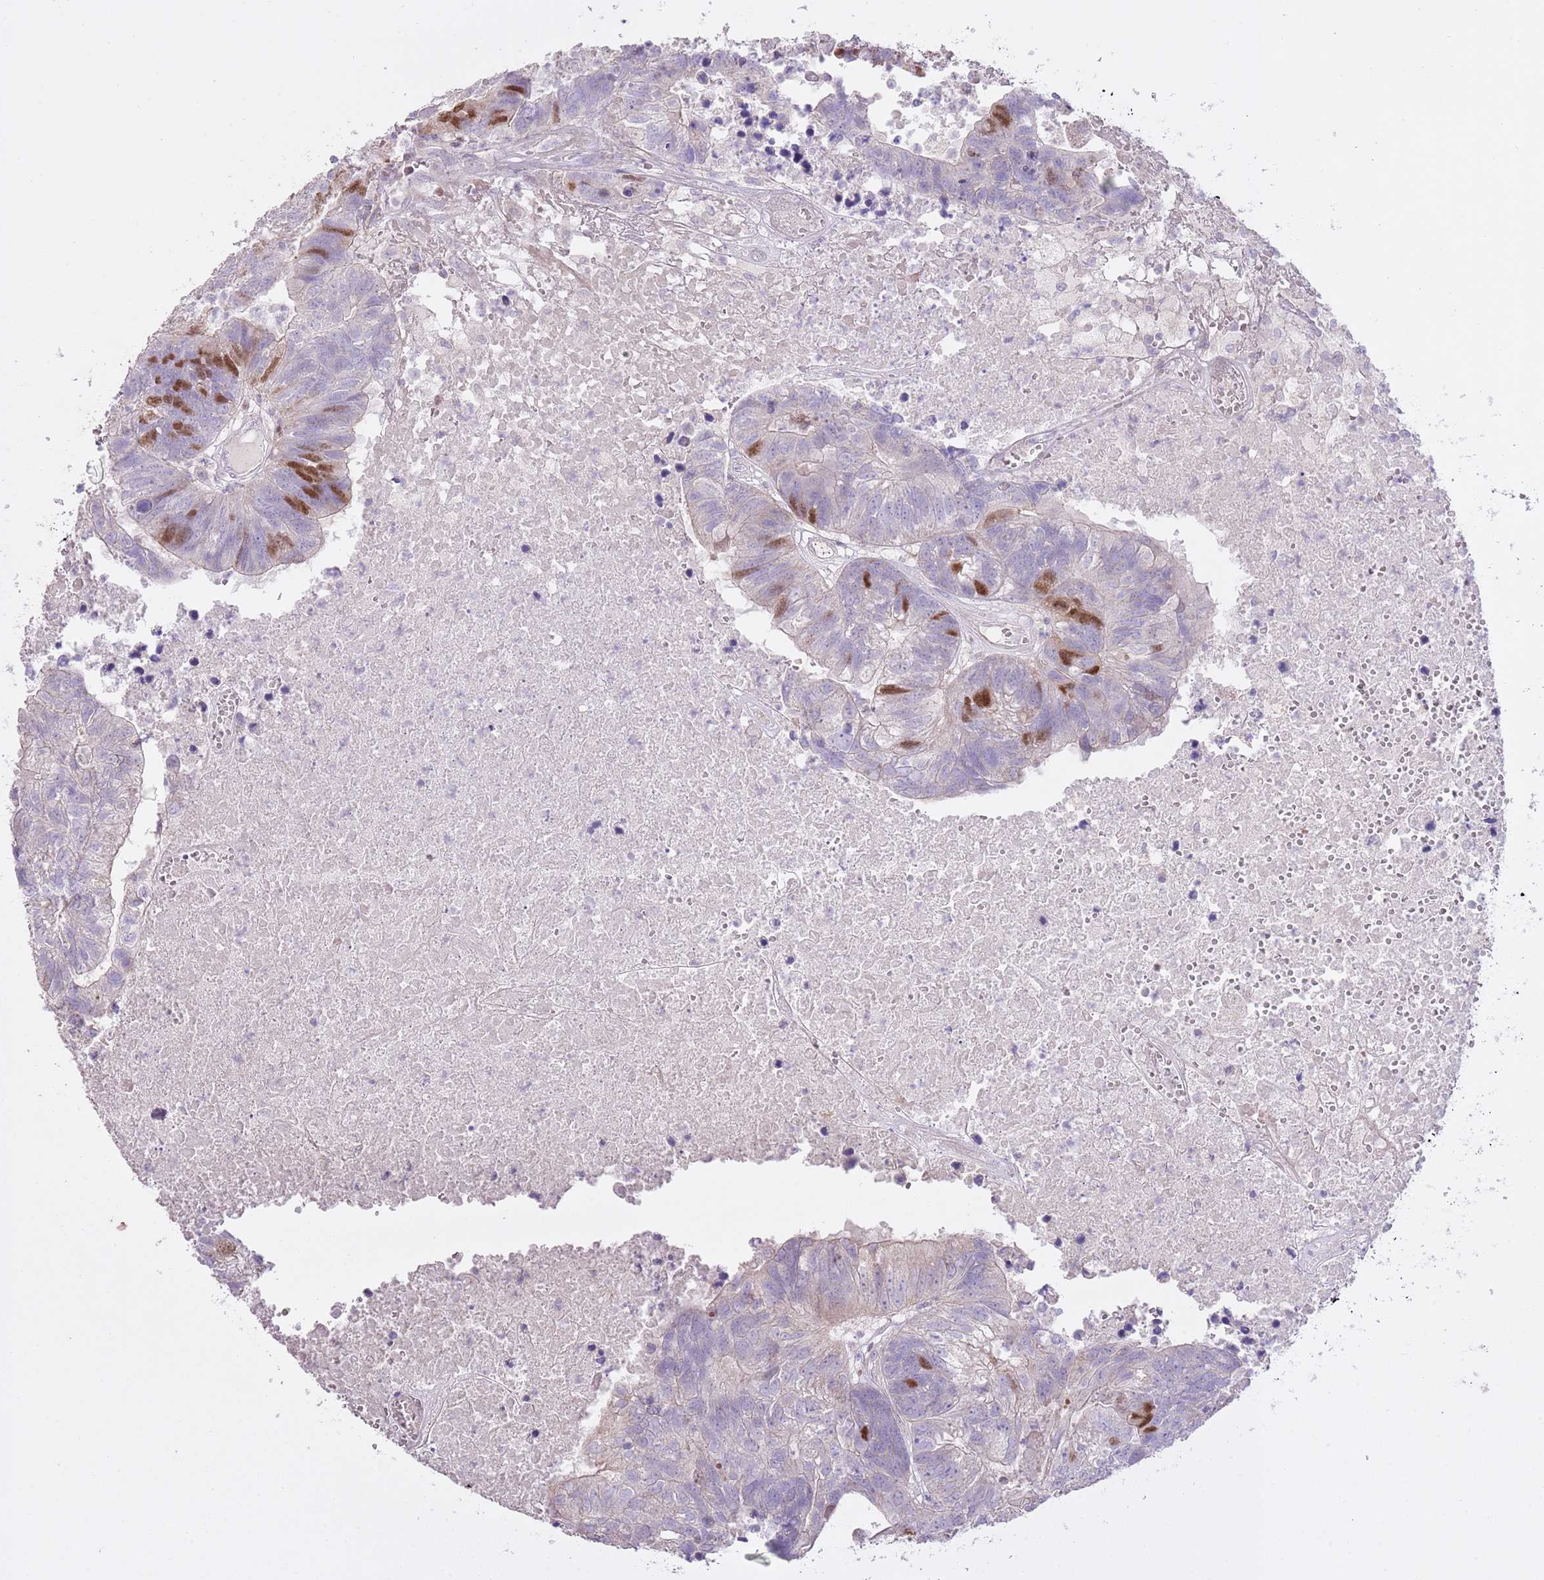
{"staining": {"intensity": "moderate", "quantity": "25%-75%", "location": "nuclear"}, "tissue": "colorectal cancer", "cell_type": "Tumor cells", "image_type": "cancer", "snomed": [{"axis": "morphology", "description": "Adenocarcinoma, NOS"}, {"axis": "topography", "description": "Colon"}], "caption": "An image of colorectal adenocarcinoma stained for a protein exhibits moderate nuclear brown staining in tumor cells.", "gene": "GMNN", "patient": {"sex": "female", "age": 48}}